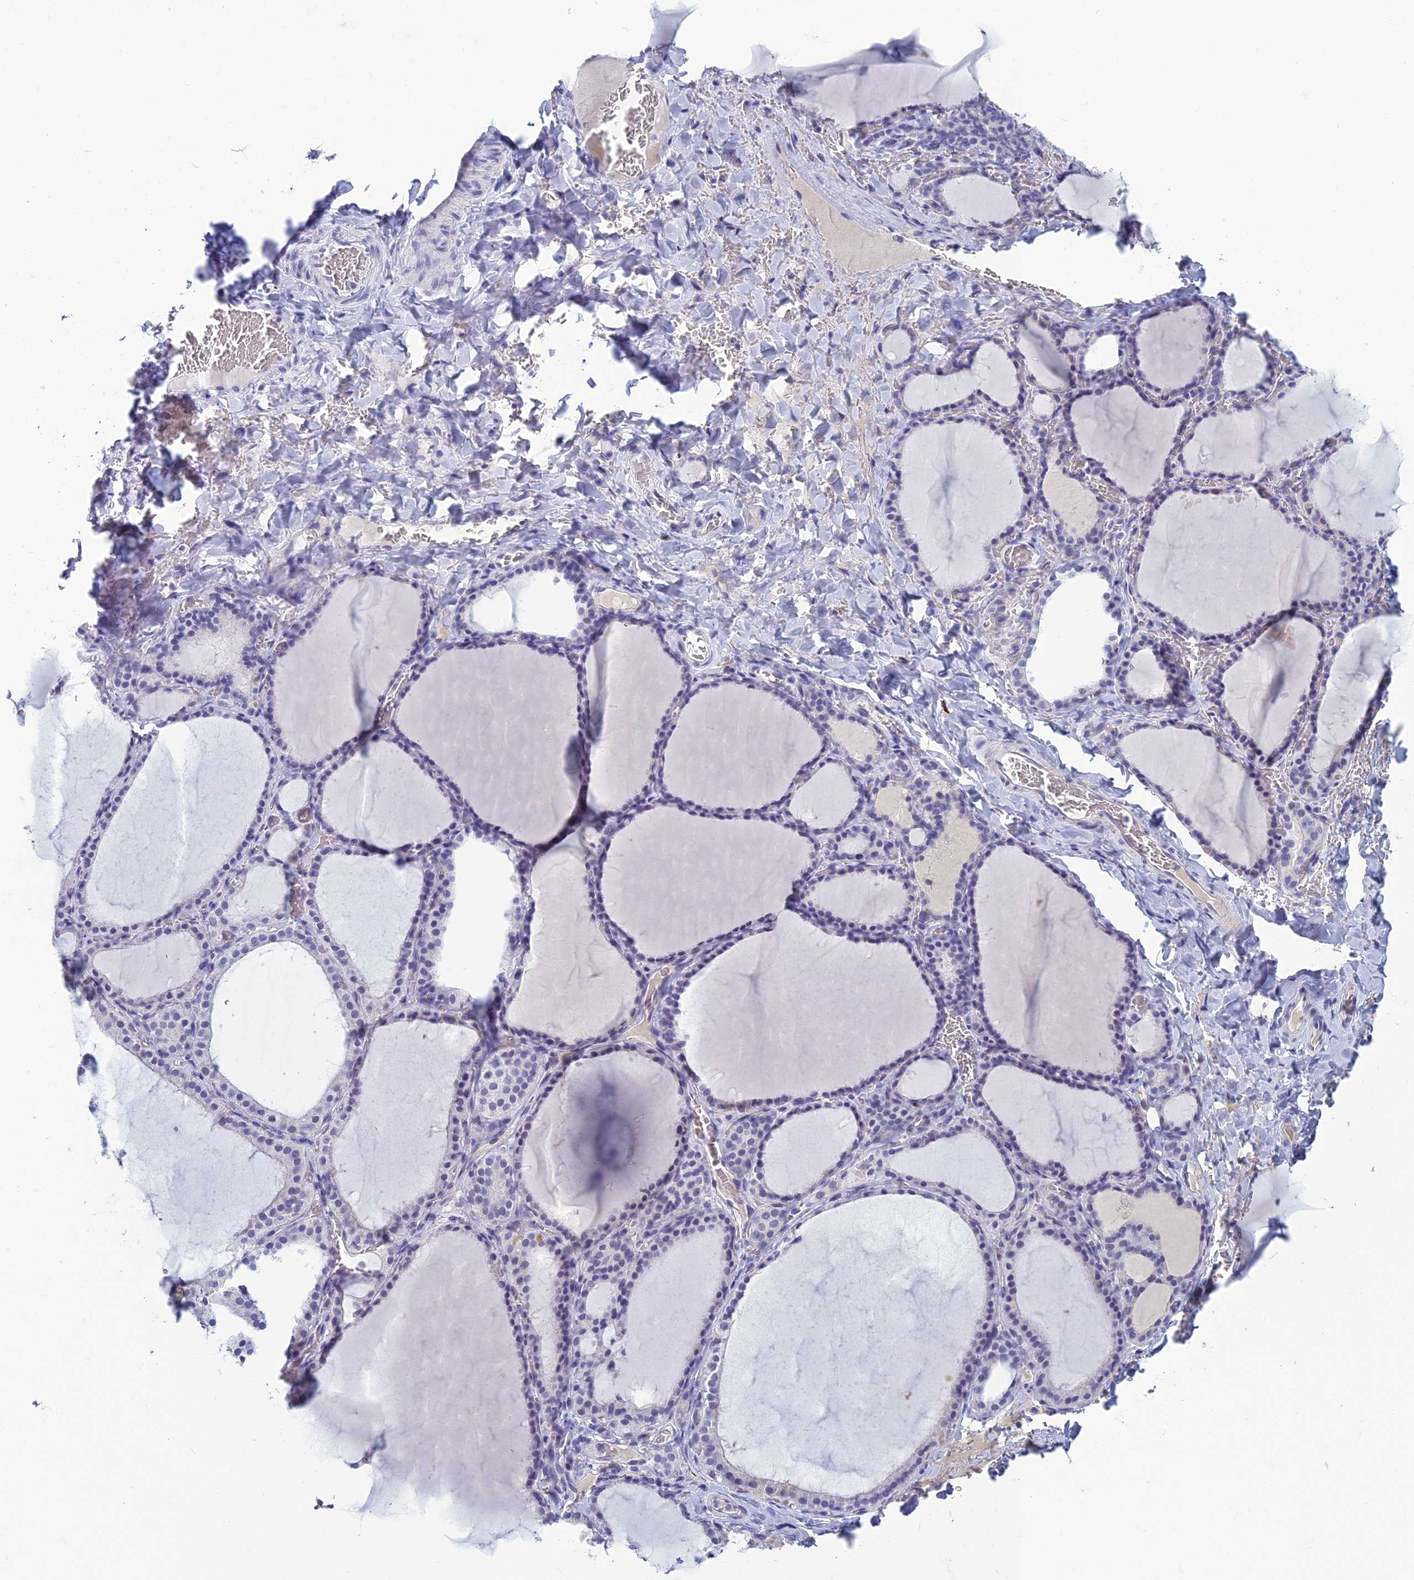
{"staining": {"intensity": "negative", "quantity": "none", "location": "none"}, "tissue": "thyroid gland", "cell_type": "Glandular cells", "image_type": "normal", "snomed": [{"axis": "morphology", "description": "Normal tissue, NOS"}, {"axis": "topography", "description": "Thyroid gland"}], "caption": "Immunohistochemistry photomicrograph of normal thyroid gland: thyroid gland stained with DAB (3,3'-diaminobenzidine) reveals no significant protein positivity in glandular cells. (DAB (3,3'-diaminobenzidine) immunohistochemistry, high magnification).", "gene": "MUC13", "patient": {"sex": "female", "age": 39}}